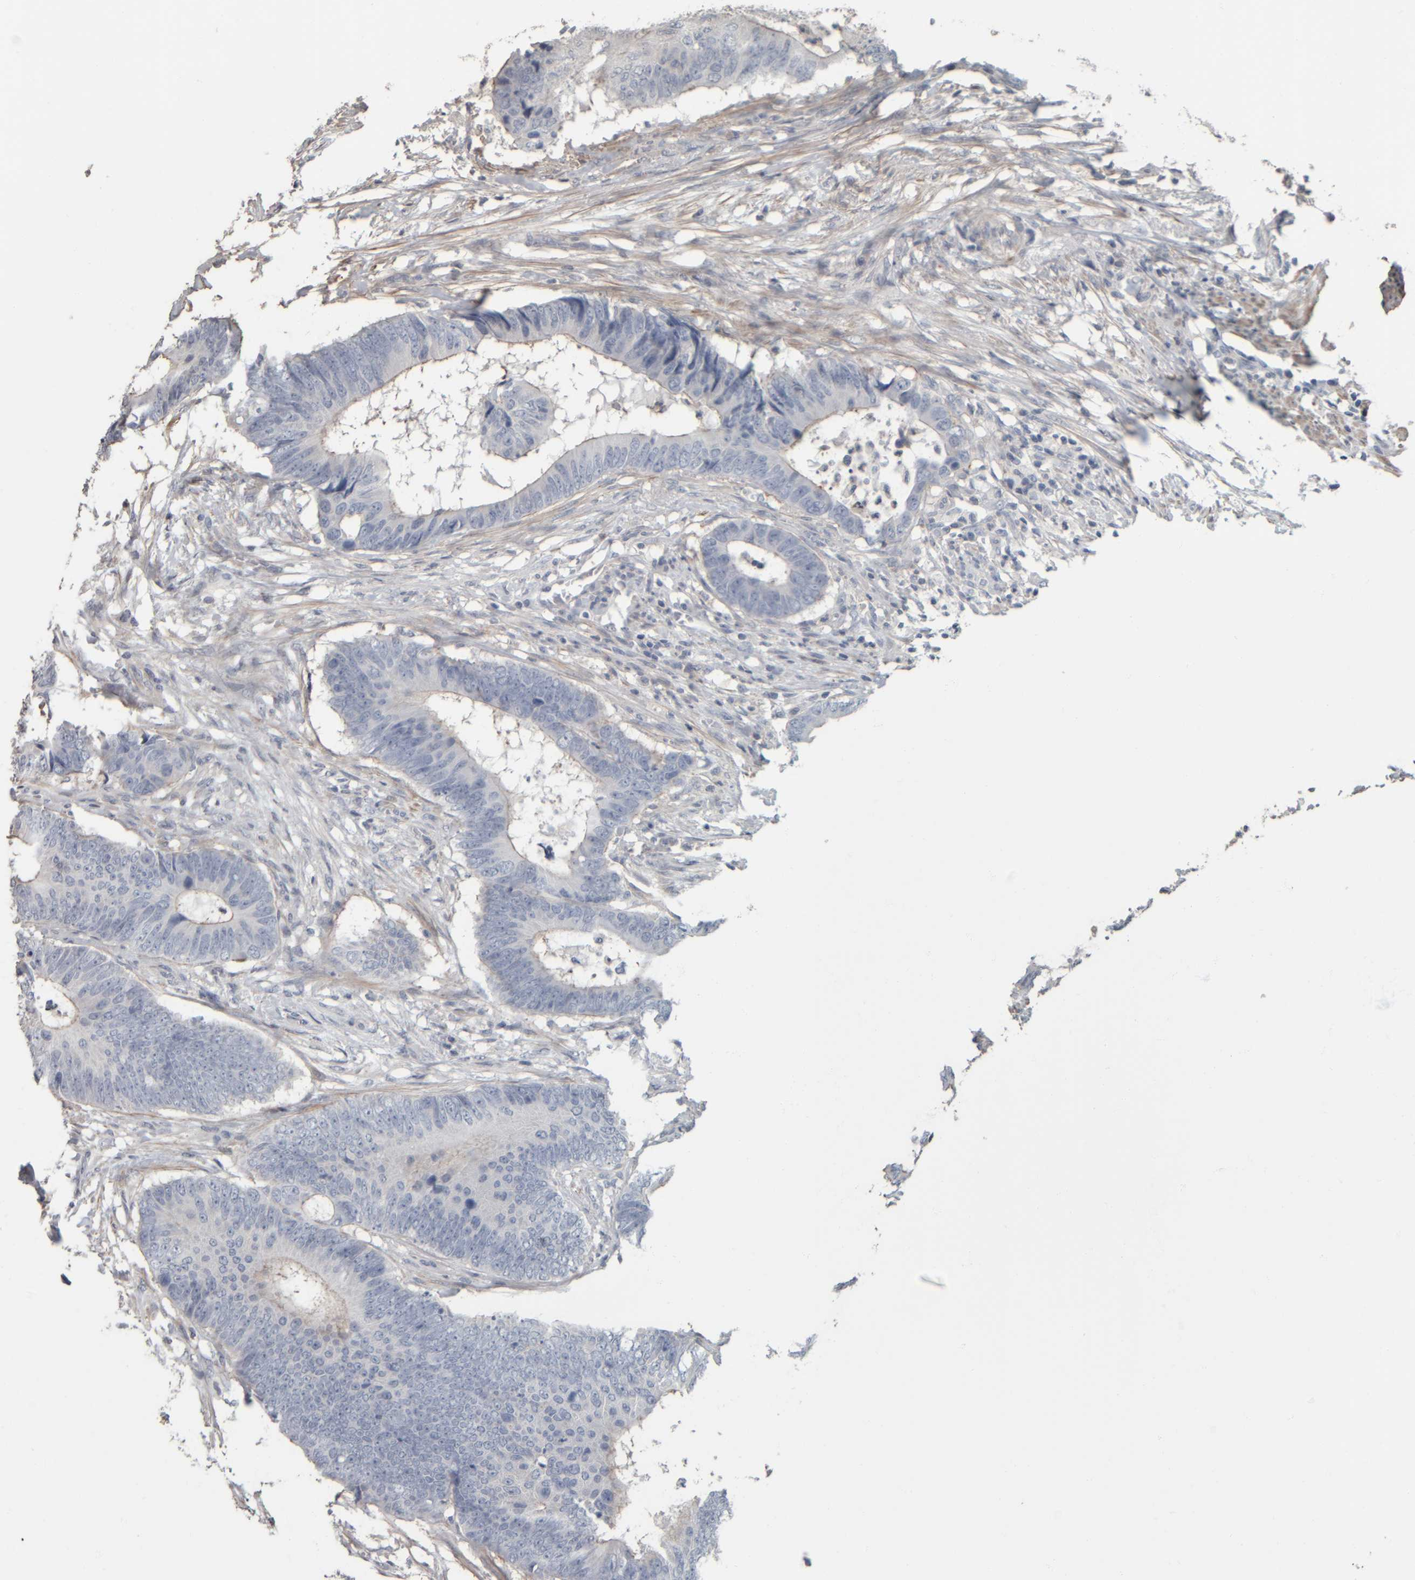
{"staining": {"intensity": "weak", "quantity": "<25%", "location": "cytoplasmic/membranous"}, "tissue": "colorectal cancer", "cell_type": "Tumor cells", "image_type": "cancer", "snomed": [{"axis": "morphology", "description": "Adenocarcinoma, NOS"}, {"axis": "topography", "description": "Colon"}], "caption": "Immunohistochemical staining of colorectal cancer (adenocarcinoma) exhibits no significant expression in tumor cells.", "gene": "CAVIN4", "patient": {"sex": "male", "age": 56}}